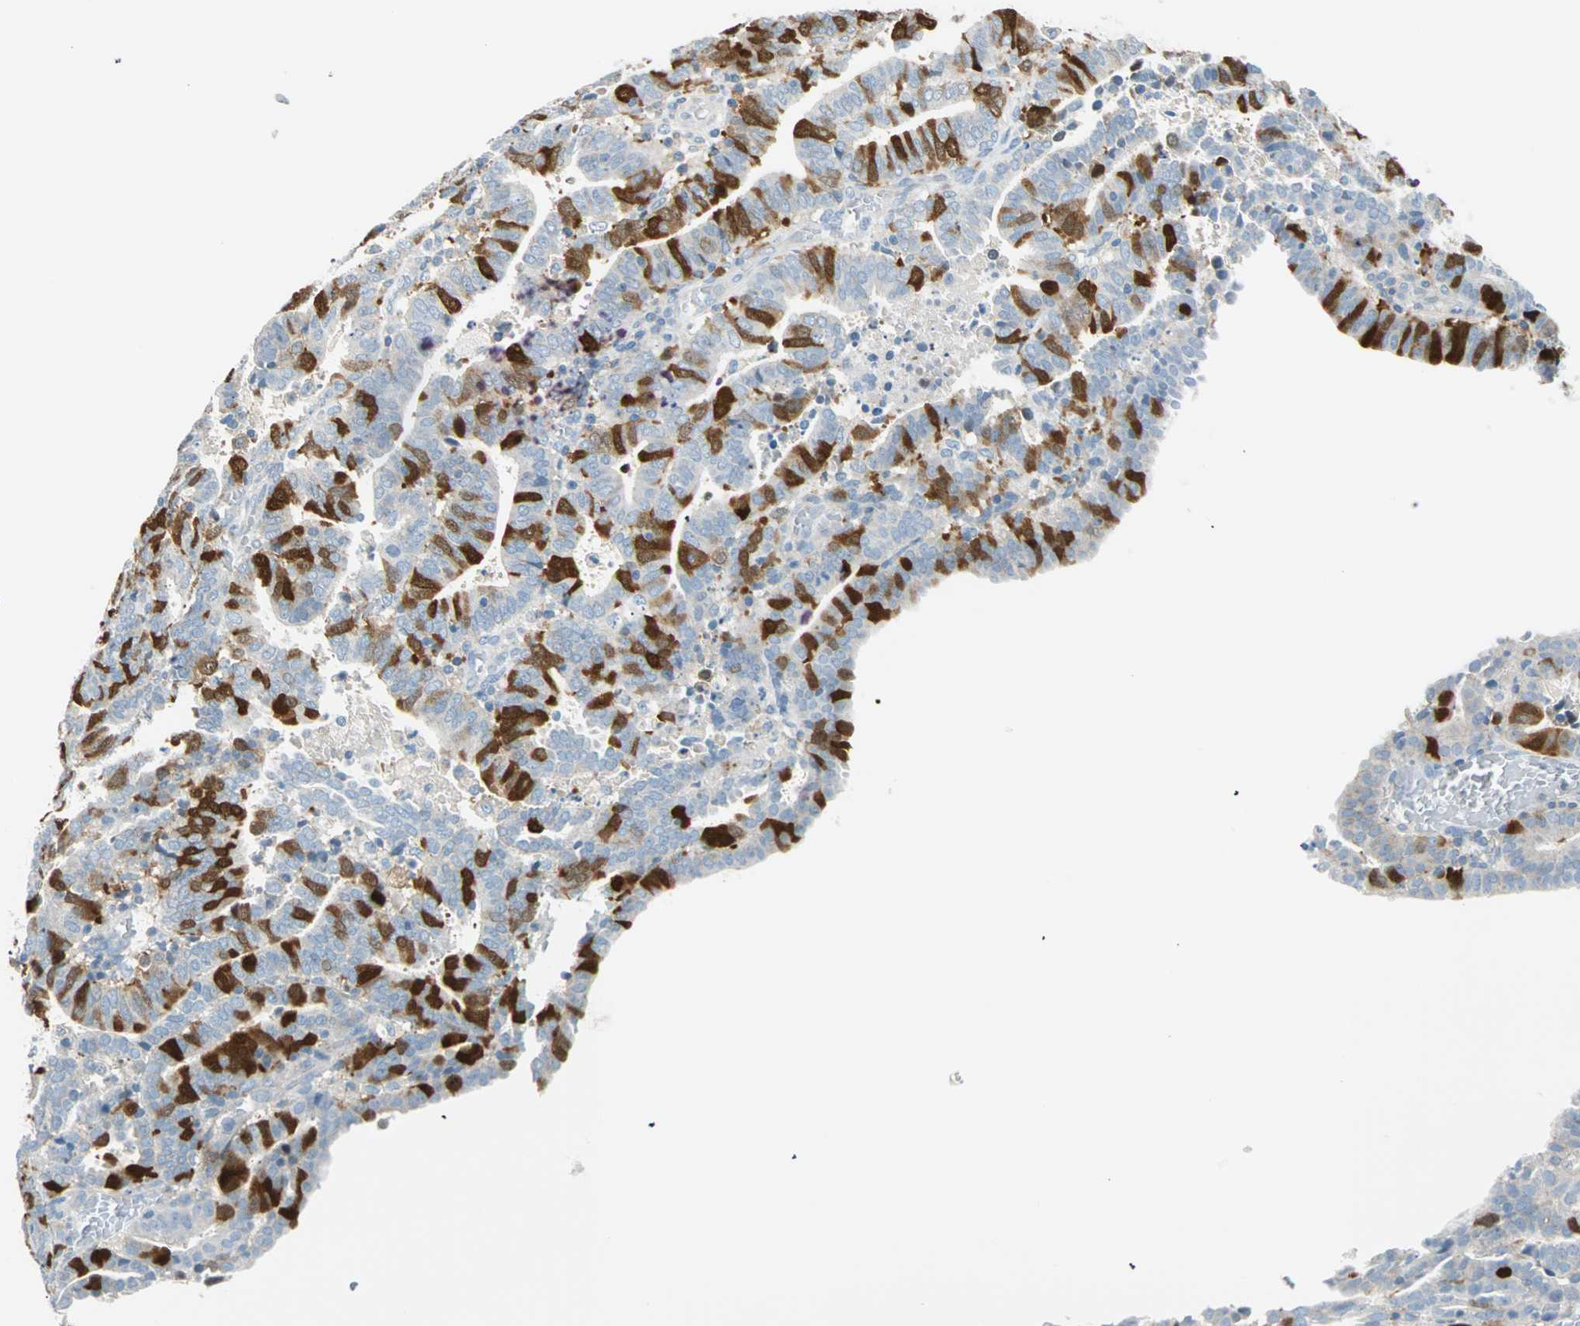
{"staining": {"intensity": "strong", "quantity": "25%-75%", "location": "cytoplasmic/membranous,nuclear"}, "tissue": "endometrial cancer", "cell_type": "Tumor cells", "image_type": "cancer", "snomed": [{"axis": "morphology", "description": "Adenocarcinoma, NOS"}, {"axis": "topography", "description": "Uterus"}], "caption": "Endometrial adenocarcinoma was stained to show a protein in brown. There is high levels of strong cytoplasmic/membranous and nuclear staining in approximately 25%-75% of tumor cells.", "gene": "PTTG1", "patient": {"sex": "female", "age": 83}}